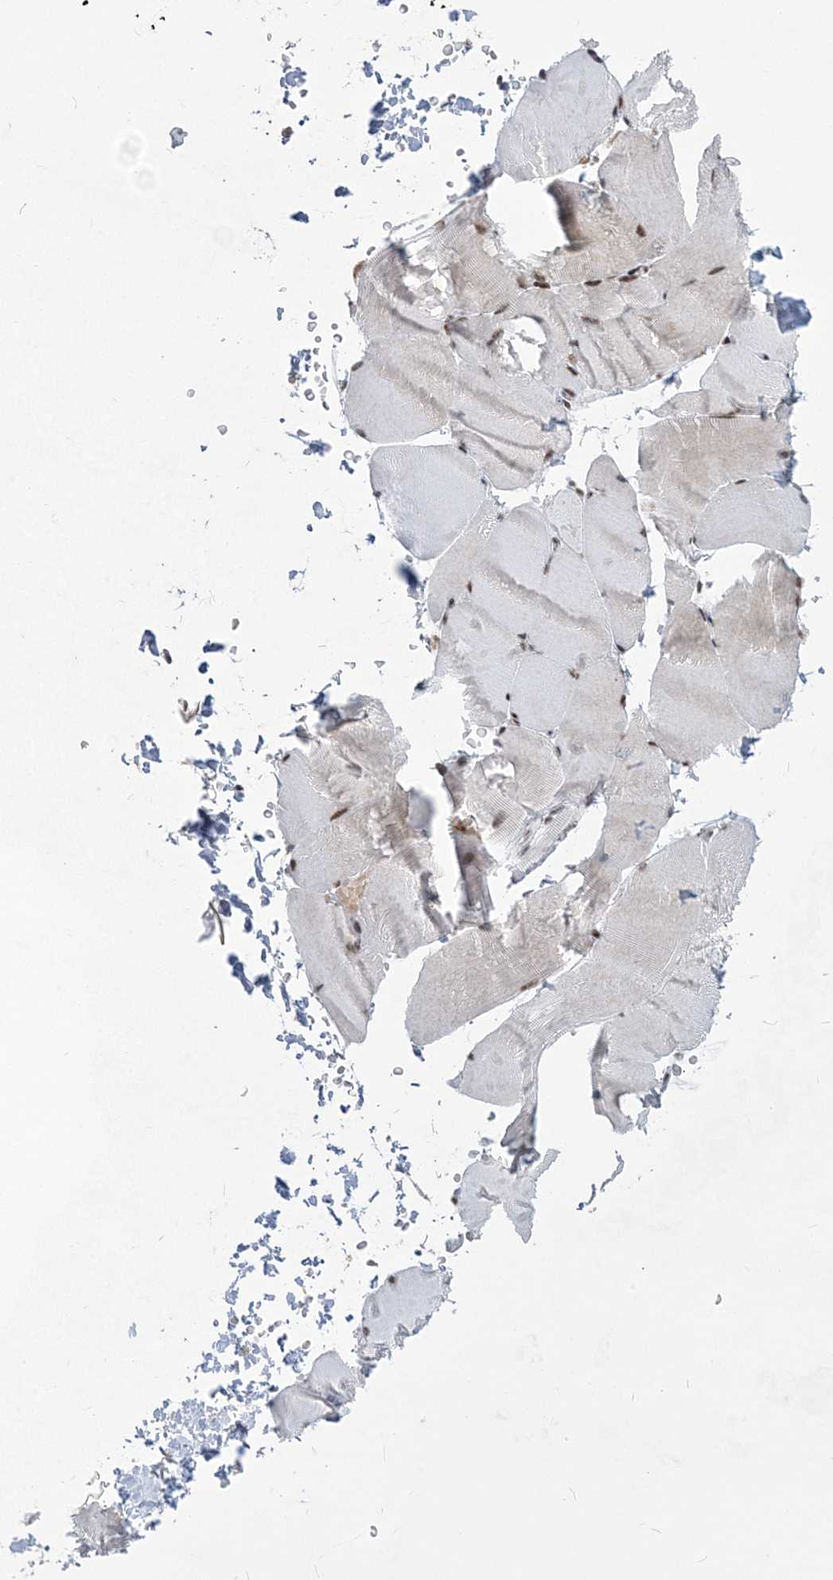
{"staining": {"intensity": "moderate", "quantity": ">75%", "location": "nuclear"}, "tissue": "skeletal muscle", "cell_type": "Myocytes", "image_type": "normal", "snomed": [{"axis": "morphology", "description": "Normal tissue, NOS"}, {"axis": "topography", "description": "Skeletal muscle"}, {"axis": "topography", "description": "Parathyroid gland"}], "caption": "Protein staining reveals moderate nuclear positivity in about >75% of myocytes in unremarkable skeletal muscle. Nuclei are stained in blue.", "gene": "ZBTB7A", "patient": {"sex": "female", "age": 37}}